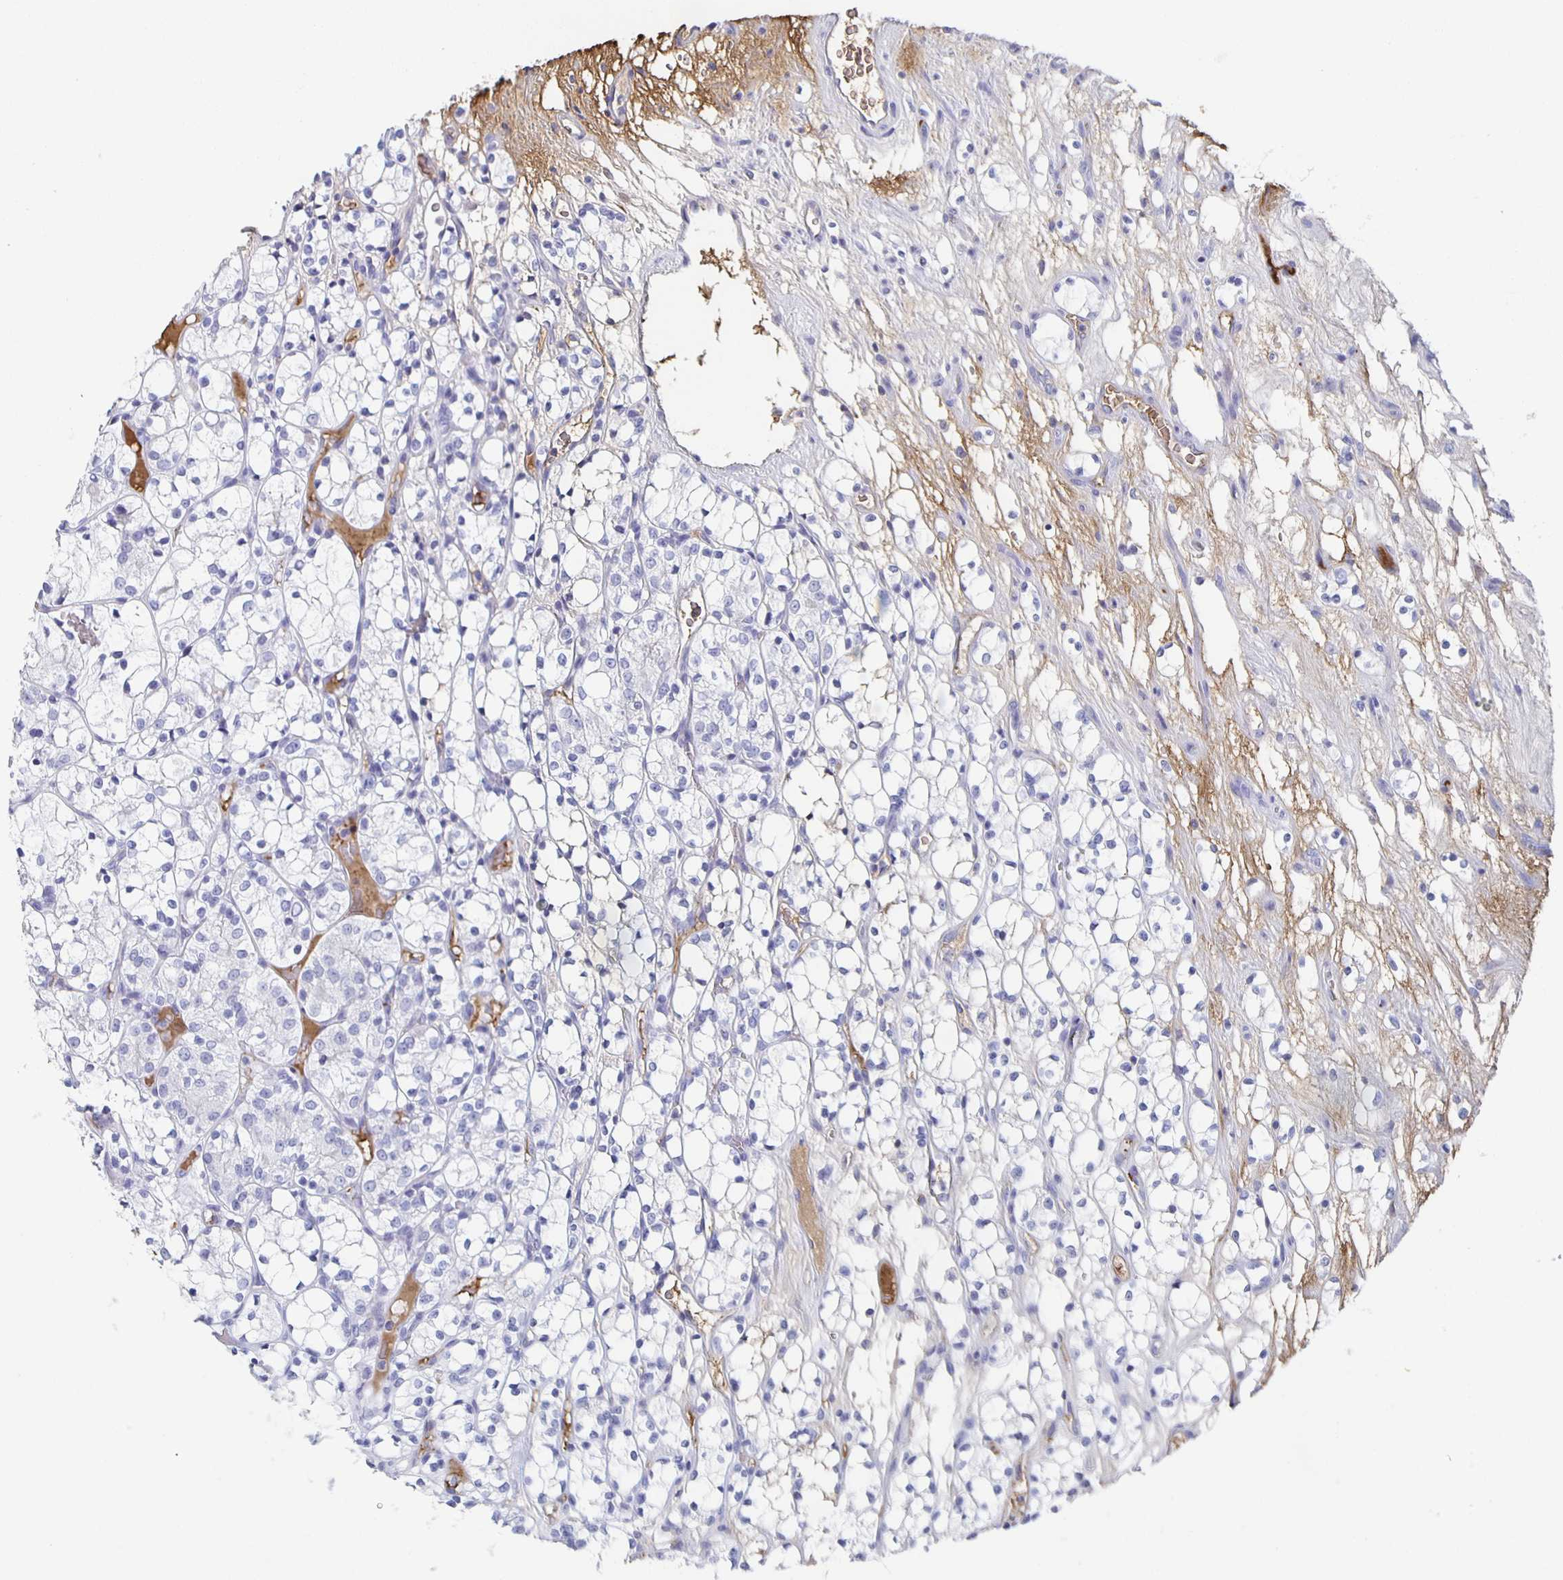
{"staining": {"intensity": "negative", "quantity": "none", "location": "none"}, "tissue": "renal cancer", "cell_type": "Tumor cells", "image_type": "cancer", "snomed": [{"axis": "morphology", "description": "Adenocarcinoma, NOS"}, {"axis": "topography", "description": "Kidney"}], "caption": "High magnification brightfield microscopy of renal cancer stained with DAB (3,3'-diaminobenzidine) (brown) and counterstained with hematoxylin (blue): tumor cells show no significant expression.", "gene": "FGA", "patient": {"sex": "female", "age": 69}}